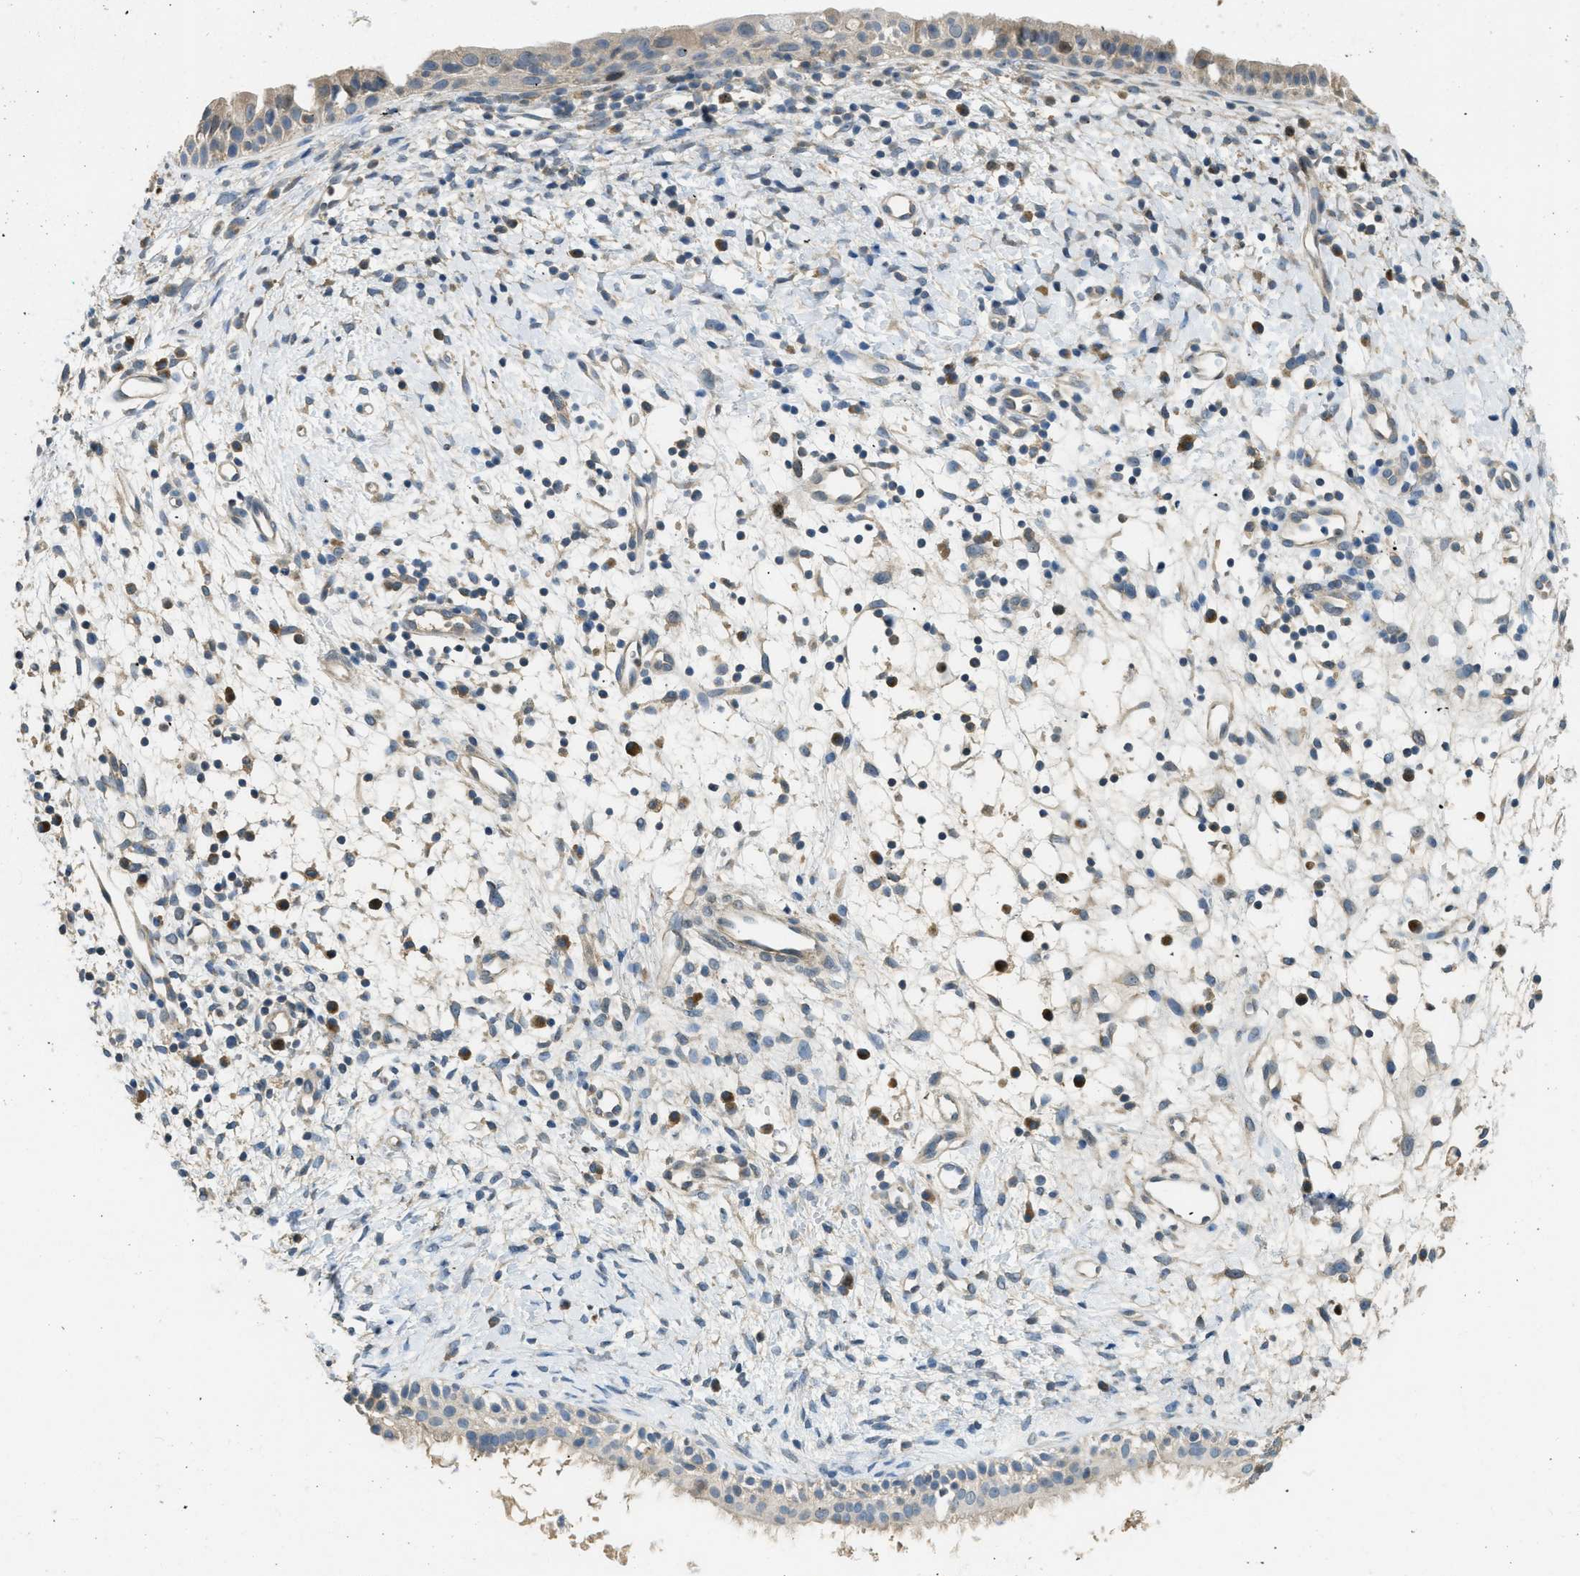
{"staining": {"intensity": "moderate", "quantity": "<25%", "location": "nuclear"}, "tissue": "nasopharynx", "cell_type": "Respiratory epithelial cells", "image_type": "normal", "snomed": [{"axis": "morphology", "description": "Normal tissue, NOS"}, {"axis": "topography", "description": "Nasopharynx"}], "caption": "A photomicrograph showing moderate nuclear positivity in approximately <25% of respiratory epithelial cells in unremarkable nasopharynx, as visualized by brown immunohistochemical staining.", "gene": "MIS18A", "patient": {"sex": "male", "age": 22}}